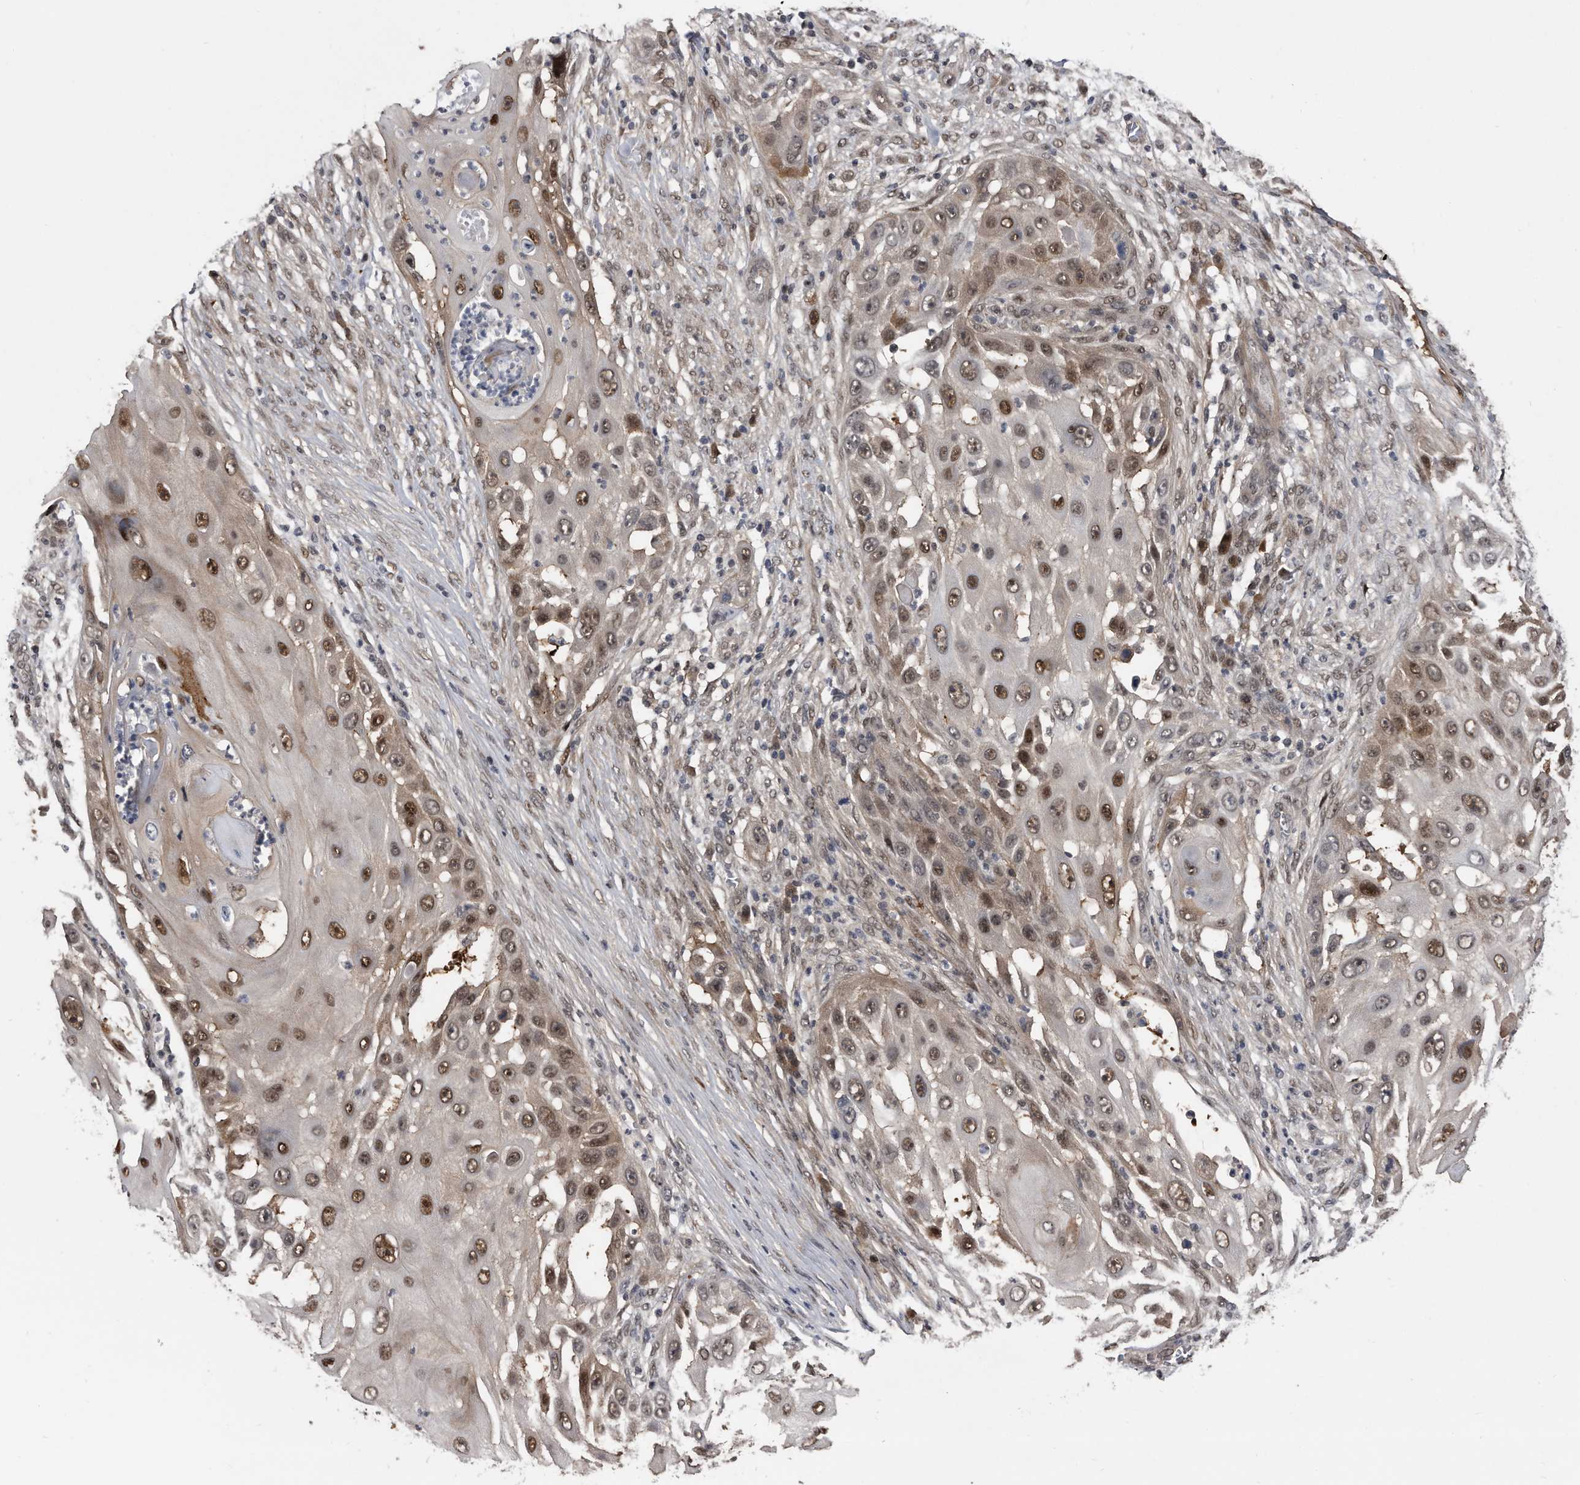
{"staining": {"intensity": "moderate", "quantity": ">75%", "location": "cytoplasmic/membranous,nuclear"}, "tissue": "skin cancer", "cell_type": "Tumor cells", "image_type": "cancer", "snomed": [{"axis": "morphology", "description": "Squamous cell carcinoma, NOS"}, {"axis": "topography", "description": "Skin"}], "caption": "Human skin cancer stained with a brown dye exhibits moderate cytoplasmic/membranous and nuclear positive expression in about >75% of tumor cells.", "gene": "RAD23B", "patient": {"sex": "female", "age": 44}}